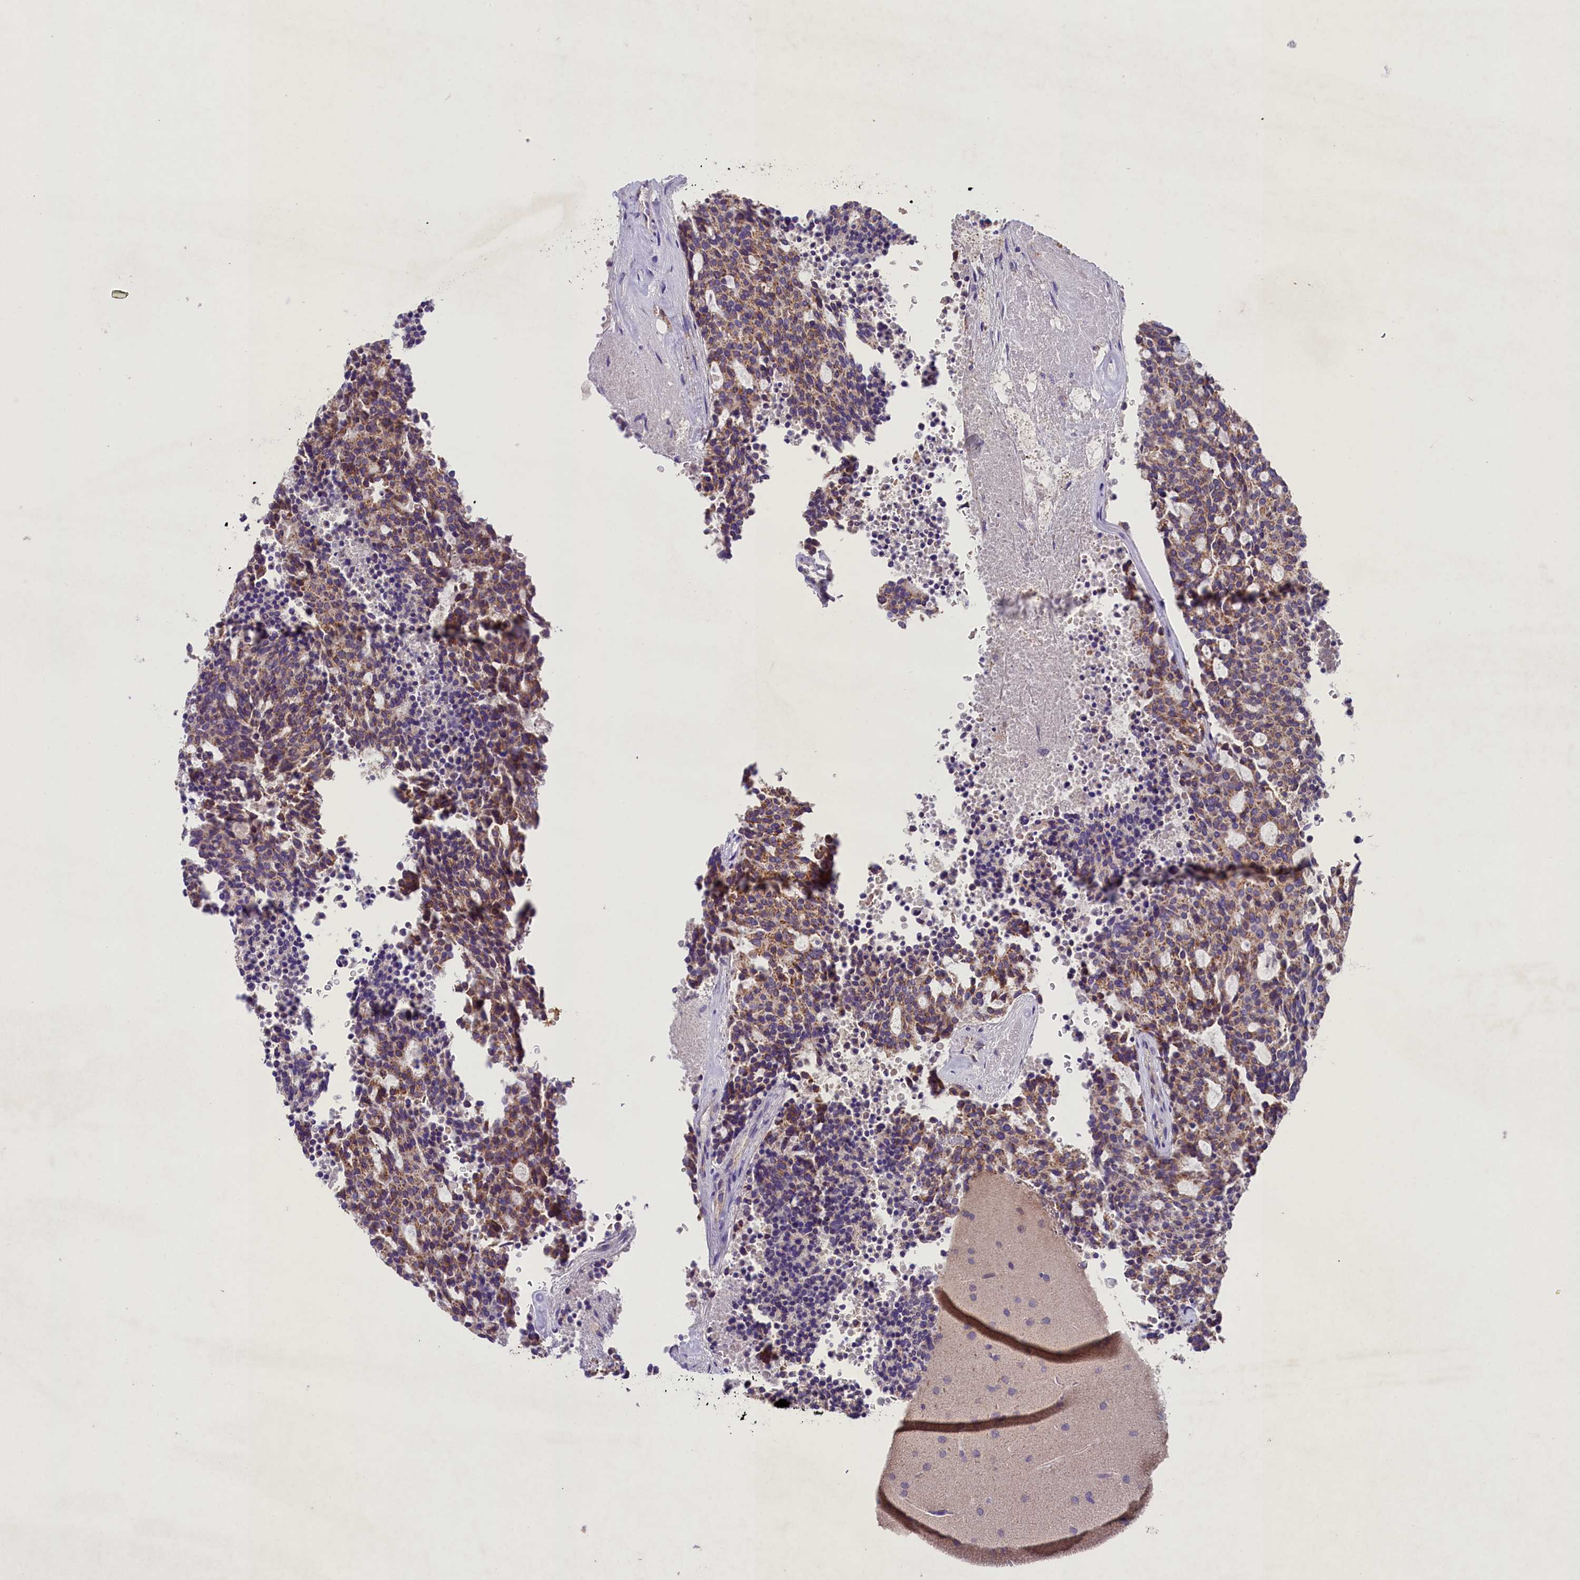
{"staining": {"intensity": "moderate", "quantity": "25%-75%", "location": "cytoplasmic/membranous"}, "tissue": "carcinoid", "cell_type": "Tumor cells", "image_type": "cancer", "snomed": [{"axis": "morphology", "description": "Carcinoid, malignant, NOS"}, {"axis": "topography", "description": "Pancreas"}], "caption": "High-magnification brightfield microscopy of malignant carcinoid stained with DAB (3,3'-diaminobenzidine) (brown) and counterstained with hematoxylin (blue). tumor cells exhibit moderate cytoplasmic/membranous expression is present in about25%-75% of cells.", "gene": "PMPCB", "patient": {"sex": "female", "age": 54}}